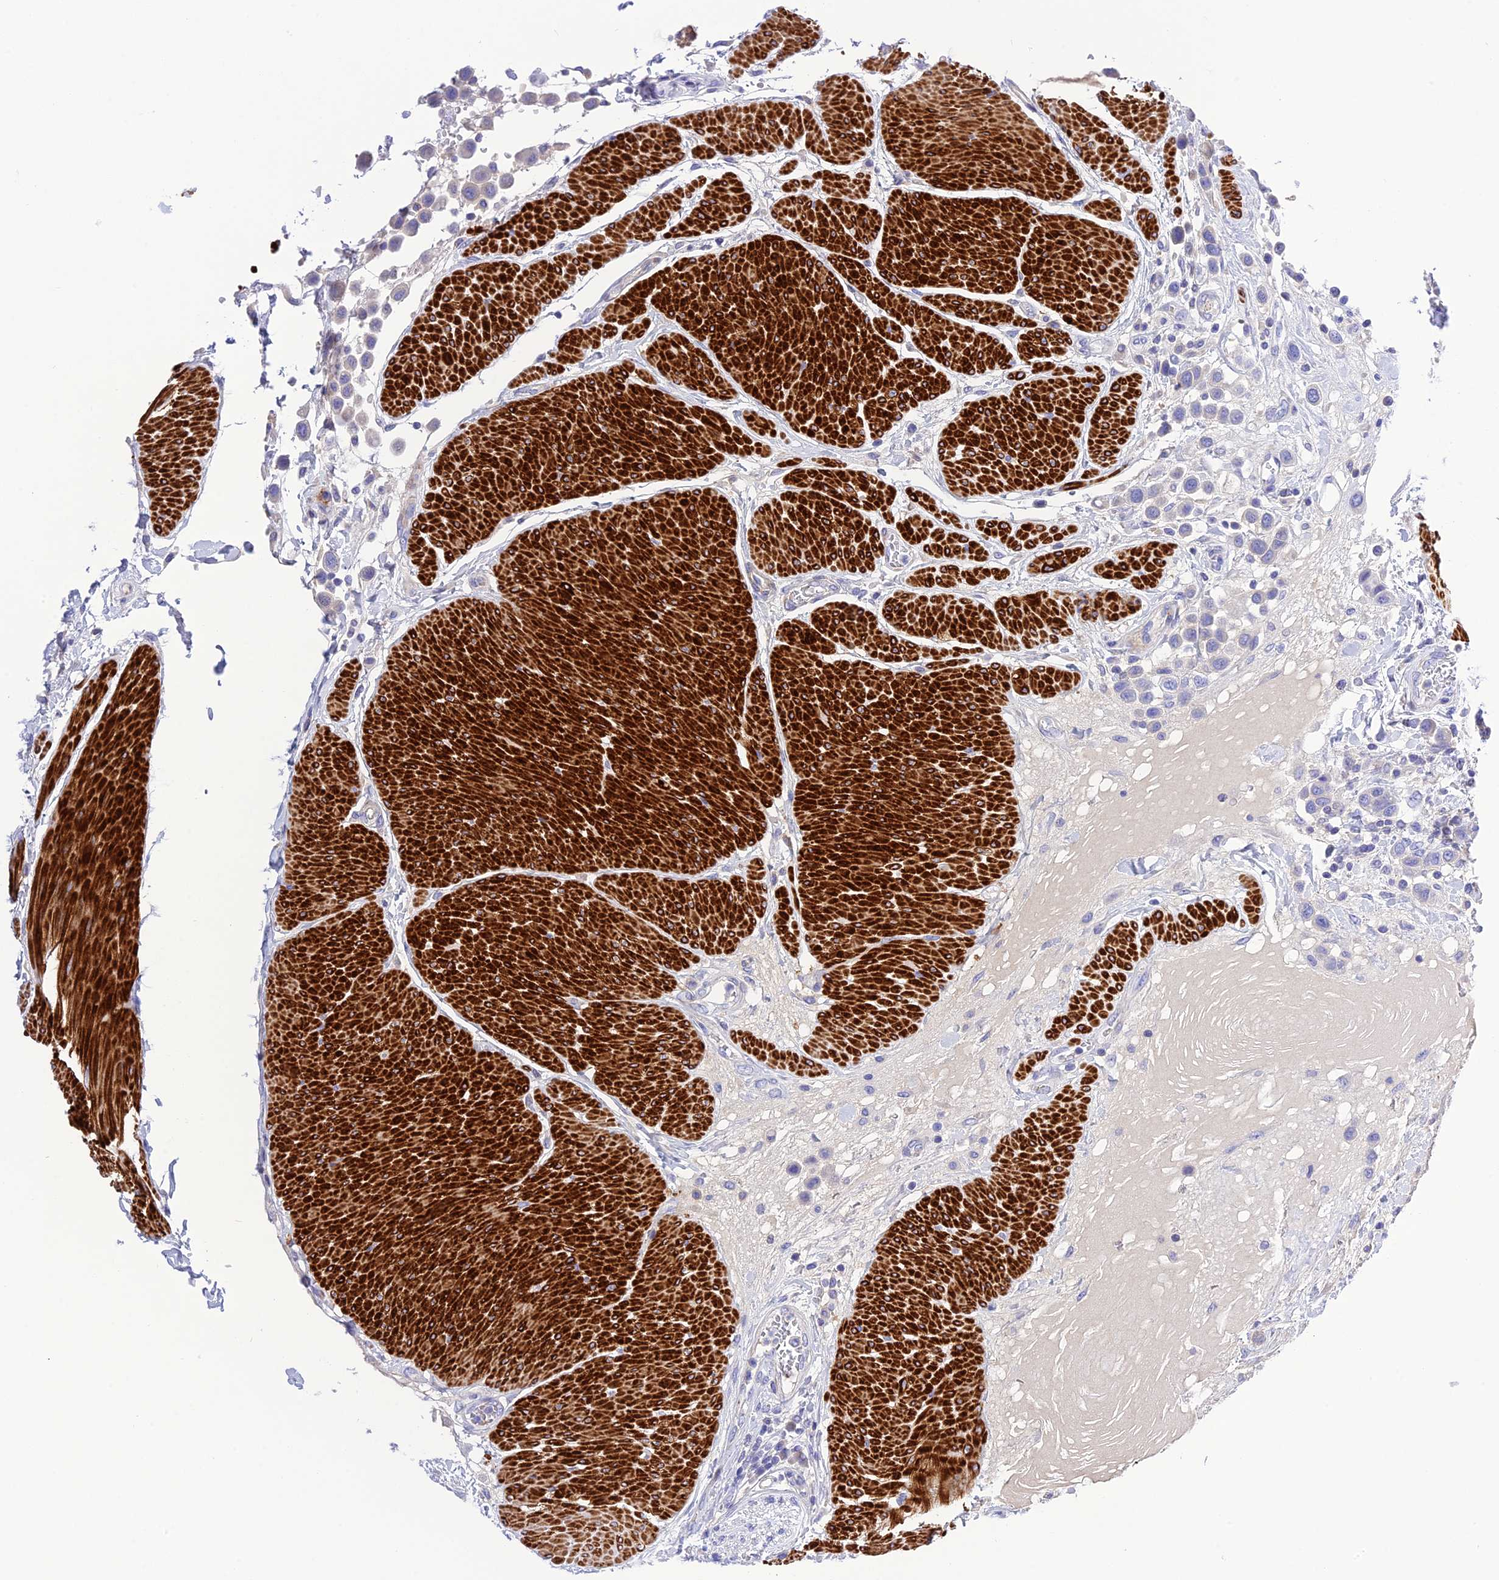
{"staining": {"intensity": "negative", "quantity": "none", "location": "none"}, "tissue": "urothelial cancer", "cell_type": "Tumor cells", "image_type": "cancer", "snomed": [{"axis": "morphology", "description": "Urothelial carcinoma, High grade"}, {"axis": "topography", "description": "Urinary bladder"}], "caption": "Tumor cells are negative for protein expression in human urothelial cancer. Nuclei are stained in blue.", "gene": "FRA10AC1", "patient": {"sex": "male", "age": 50}}